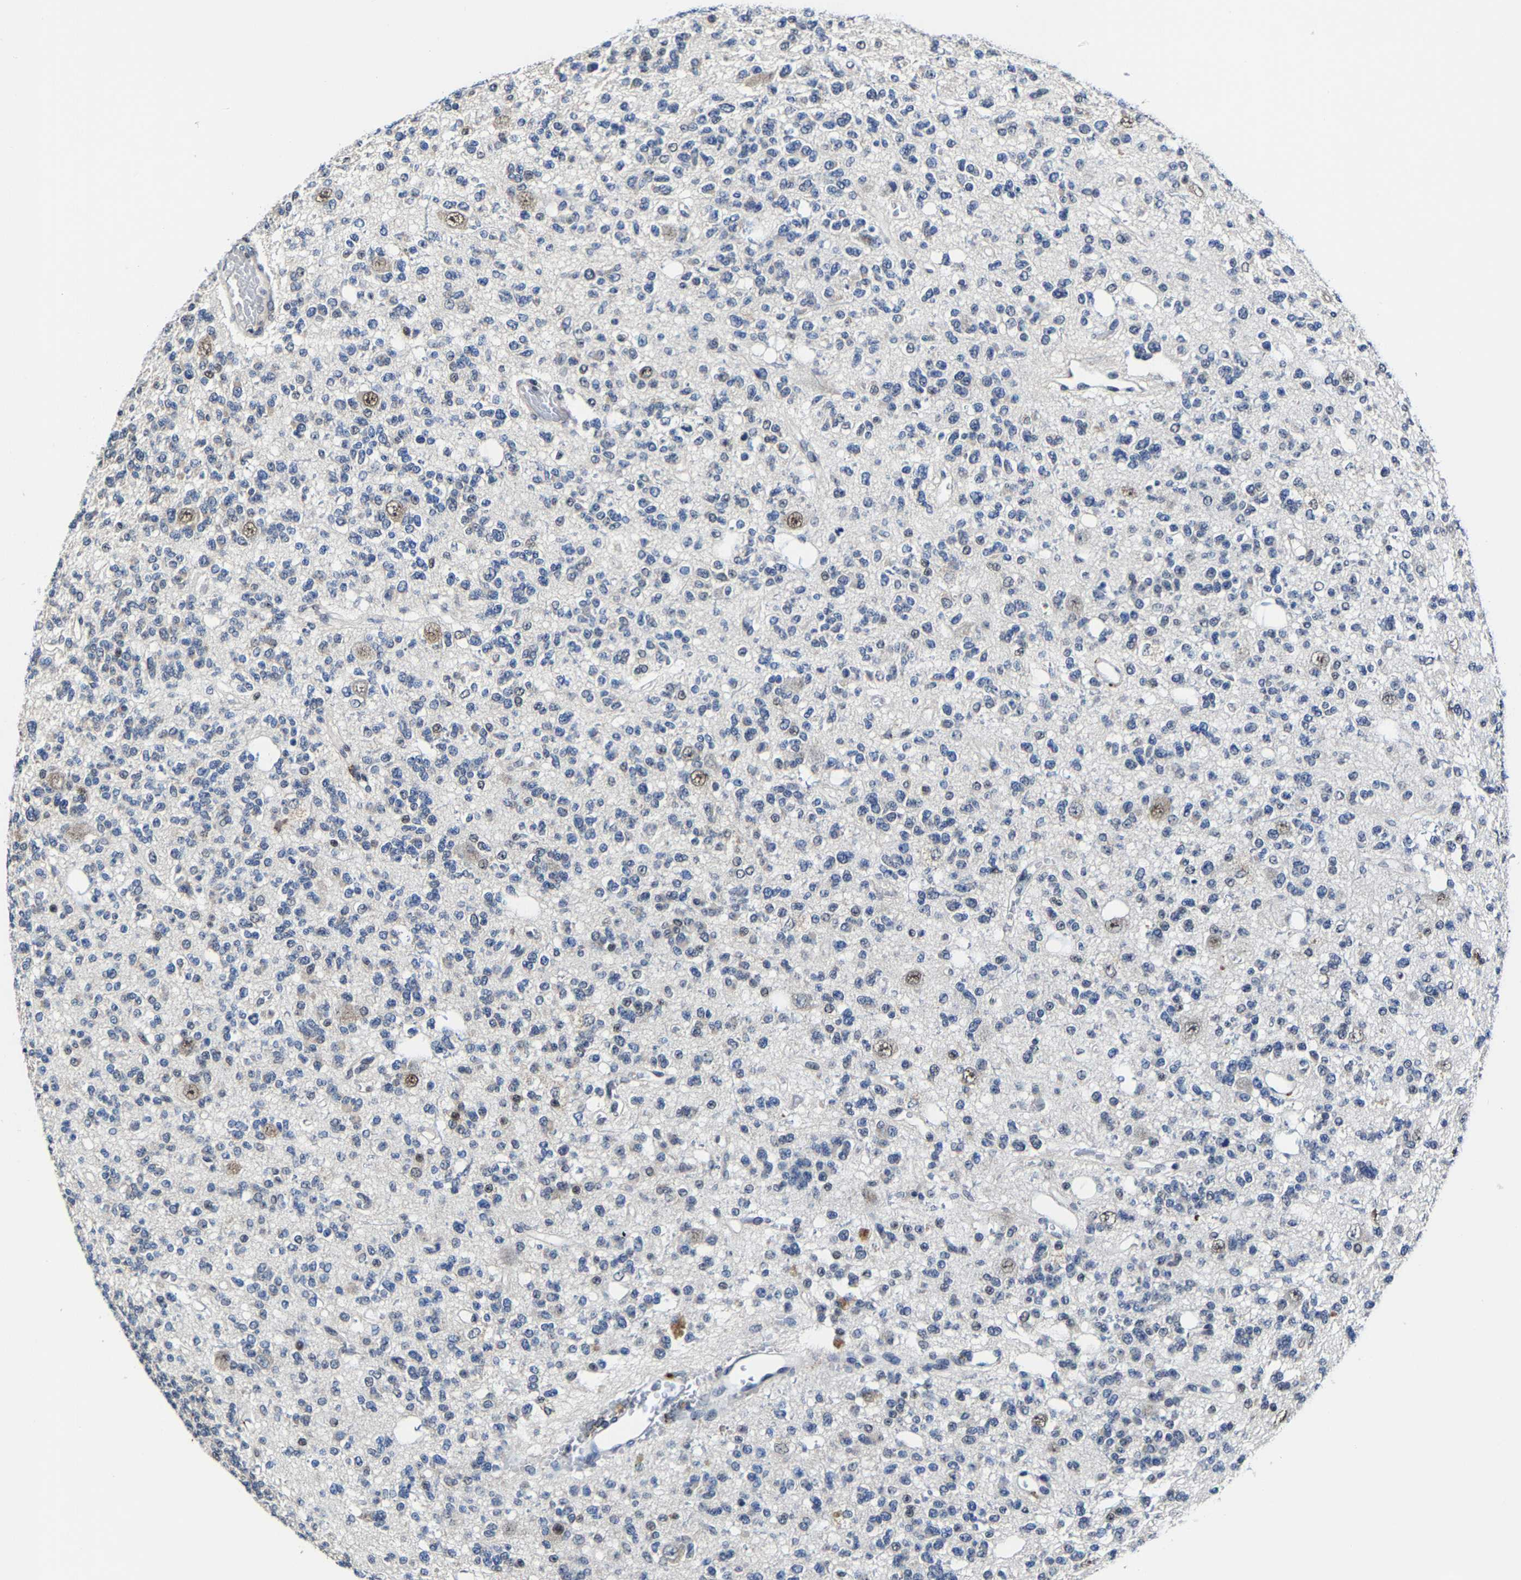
{"staining": {"intensity": "negative", "quantity": "none", "location": "none"}, "tissue": "glioma", "cell_type": "Tumor cells", "image_type": "cancer", "snomed": [{"axis": "morphology", "description": "Glioma, malignant, Low grade"}, {"axis": "topography", "description": "Brain"}], "caption": "There is no significant staining in tumor cells of malignant glioma (low-grade). Brightfield microscopy of immunohistochemistry stained with DAB (3,3'-diaminobenzidine) (brown) and hematoxylin (blue), captured at high magnification.", "gene": "METTL1", "patient": {"sex": "male", "age": 38}}